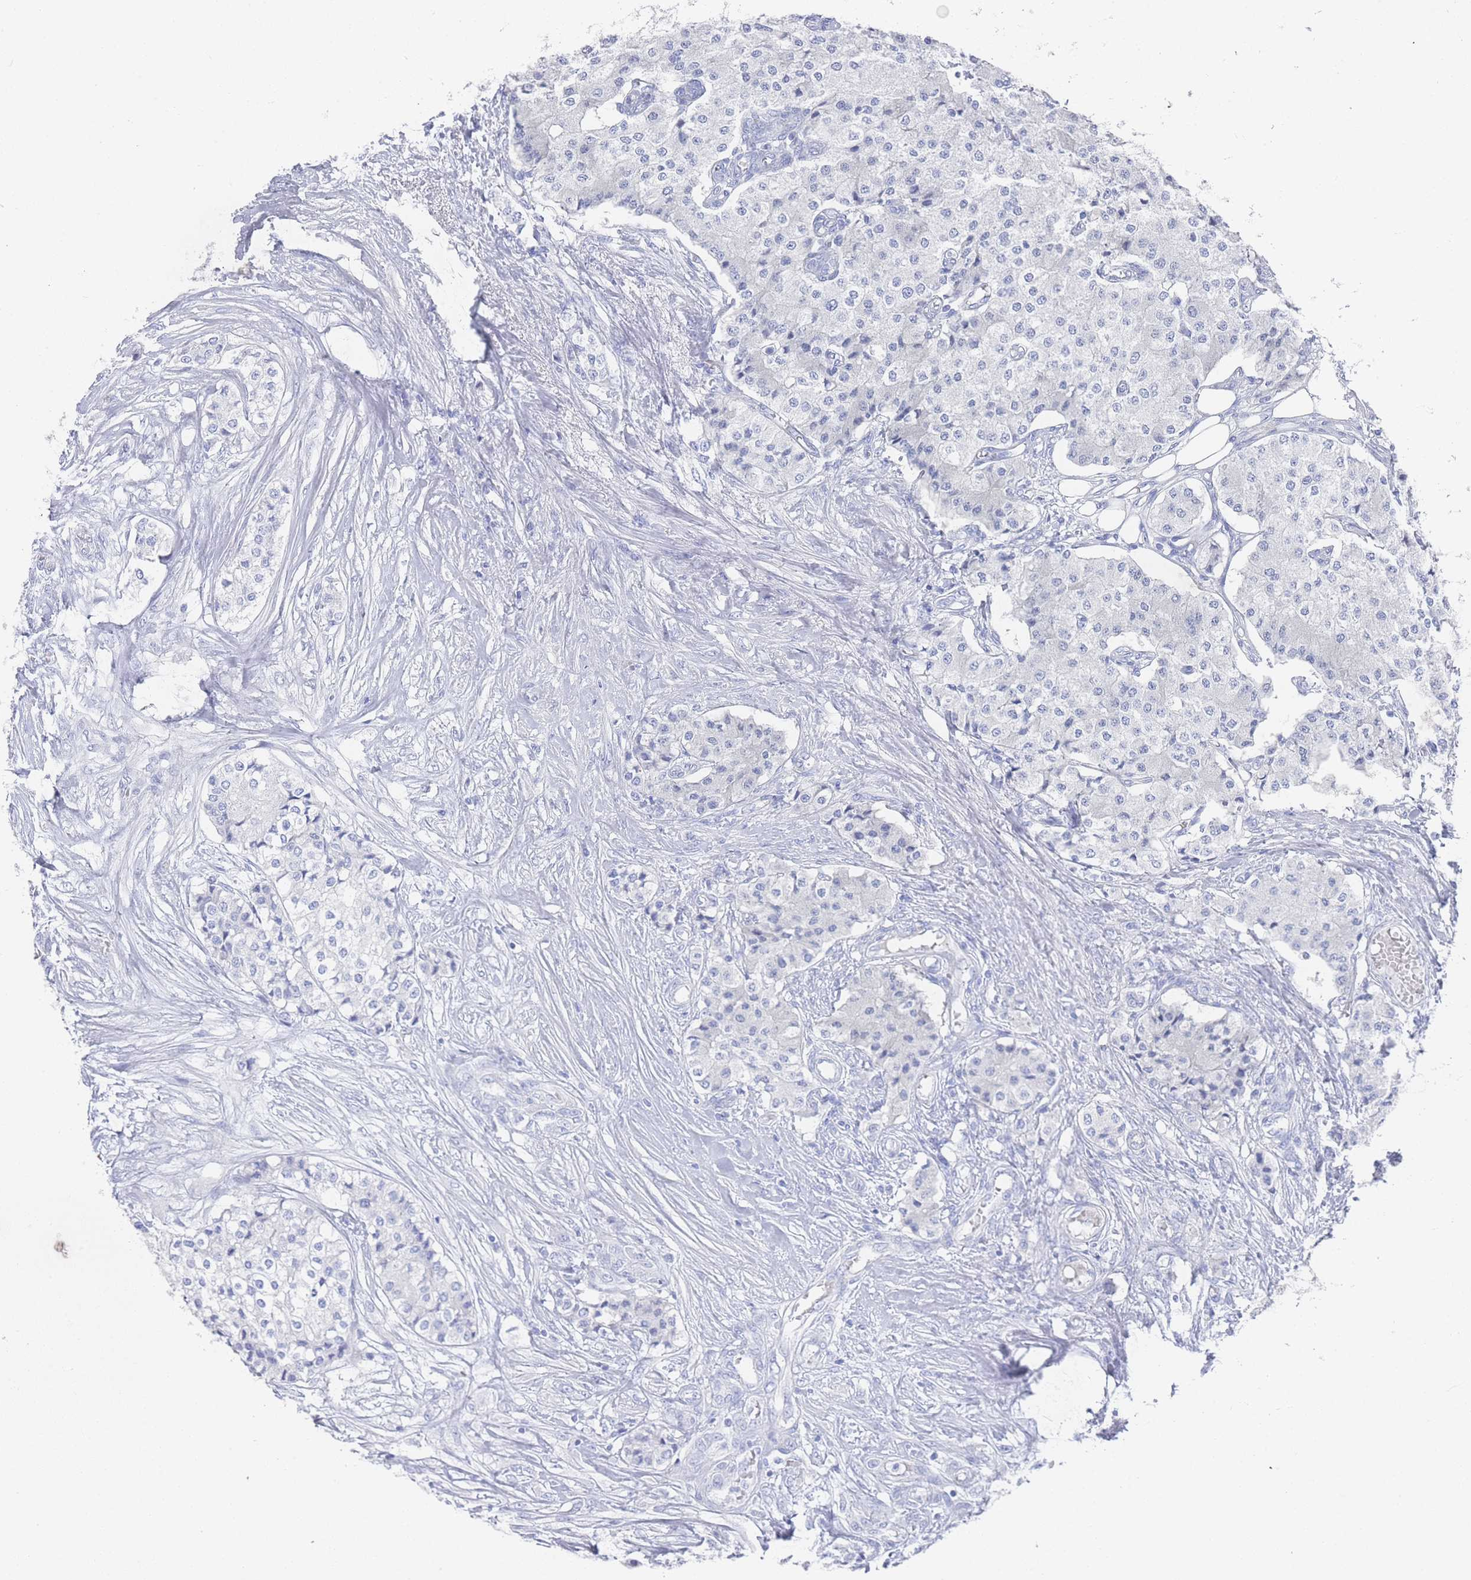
{"staining": {"intensity": "negative", "quantity": "none", "location": "none"}, "tissue": "carcinoid", "cell_type": "Tumor cells", "image_type": "cancer", "snomed": [{"axis": "morphology", "description": "Carcinoid, malignant, NOS"}, {"axis": "topography", "description": "Colon"}], "caption": "DAB (3,3'-diaminobenzidine) immunohistochemical staining of human carcinoid shows no significant positivity in tumor cells.", "gene": "LRRC37A", "patient": {"sex": "female", "age": 52}}